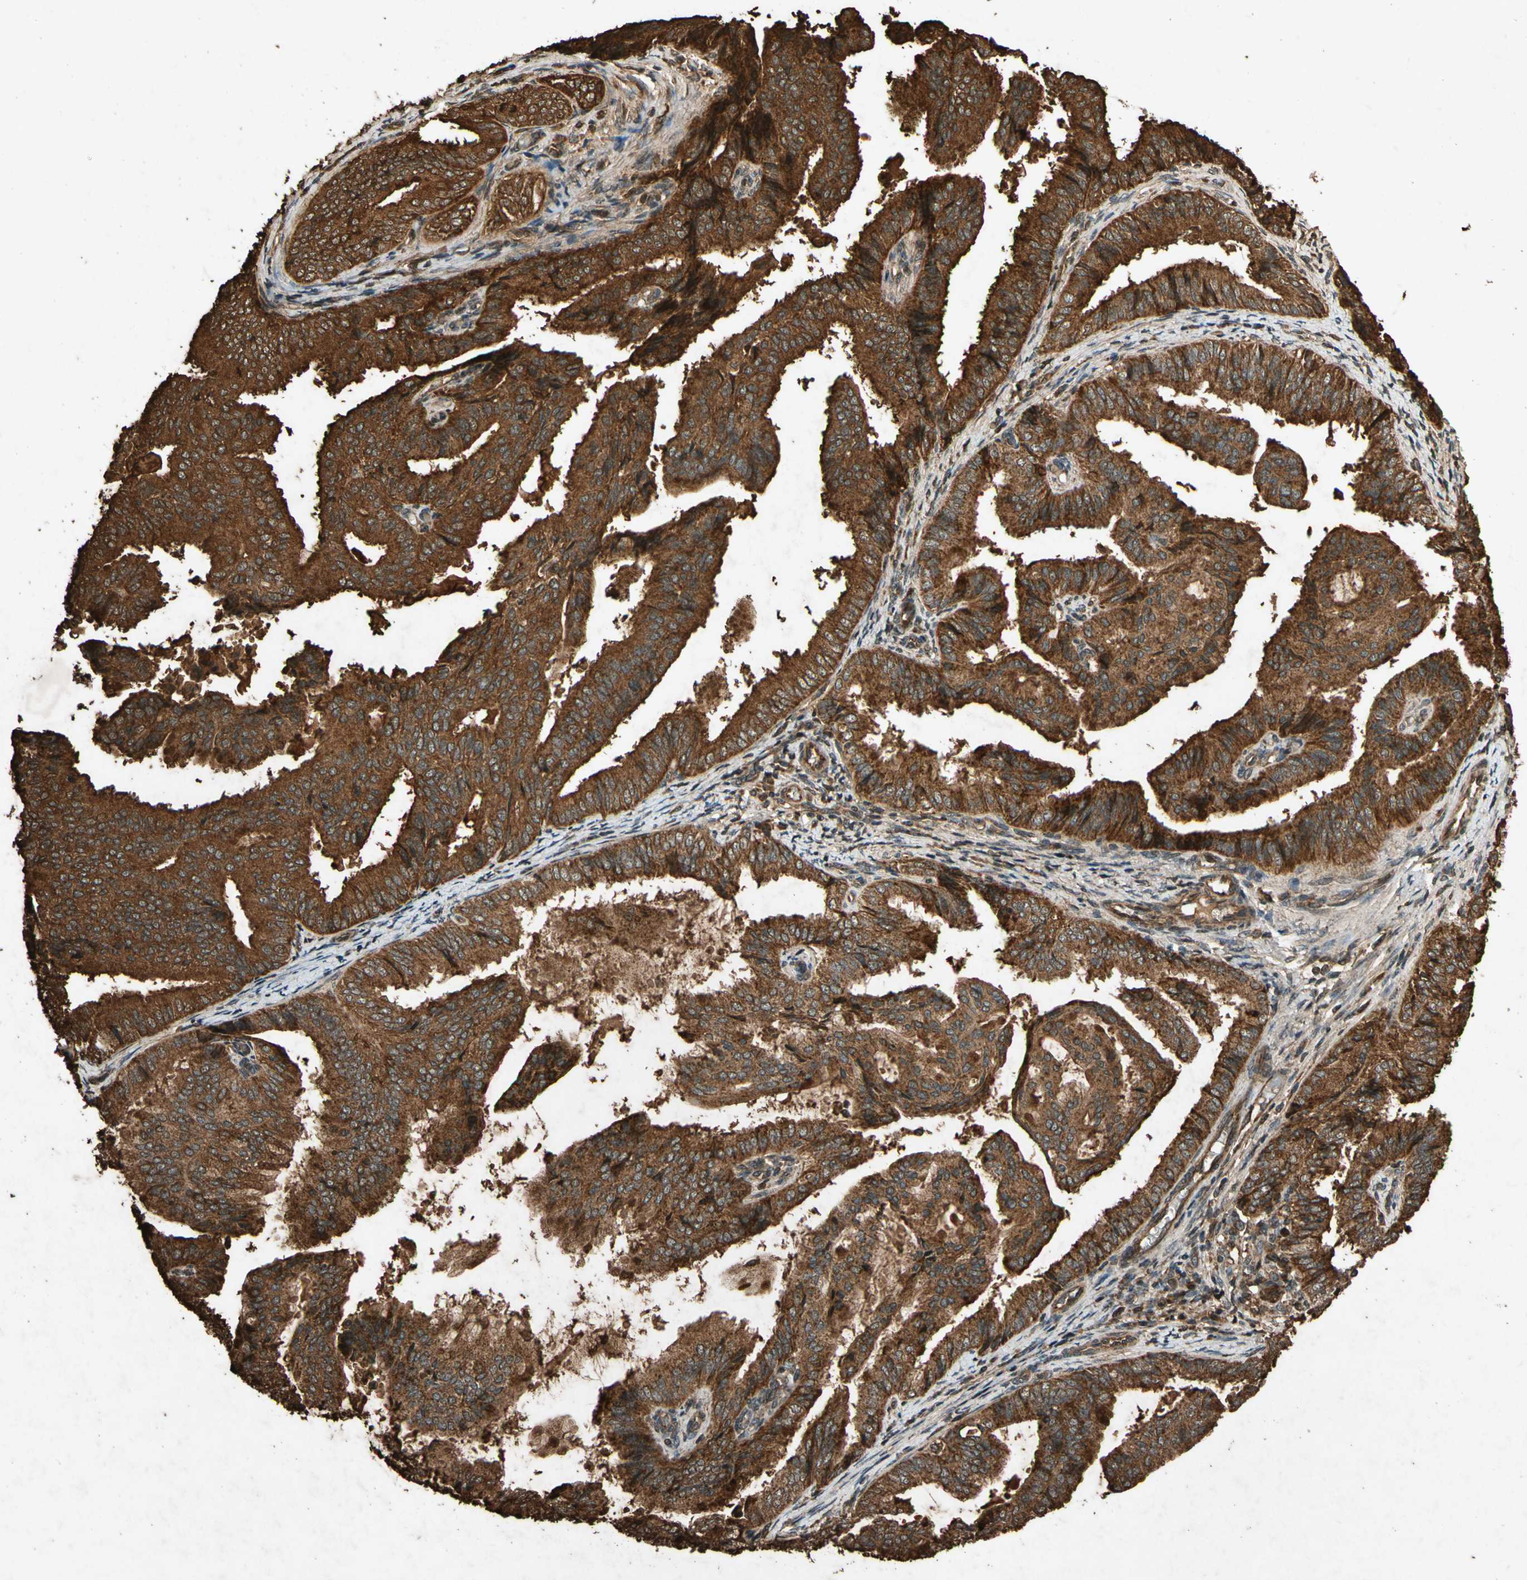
{"staining": {"intensity": "strong", "quantity": ">75%", "location": "cytoplasmic/membranous"}, "tissue": "endometrial cancer", "cell_type": "Tumor cells", "image_type": "cancer", "snomed": [{"axis": "morphology", "description": "Adenocarcinoma, NOS"}, {"axis": "topography", "description": "Endometrium"}], "caption": "The image exhibits immunohistochemical staining of endometrial cancer (adenocarcinoma). There is strong cytoplasmic/membranous expression is appreciated in about >75% of tumor cells.", "gene": "TXN2", "patient": {"sex": "female", "age": 58}}